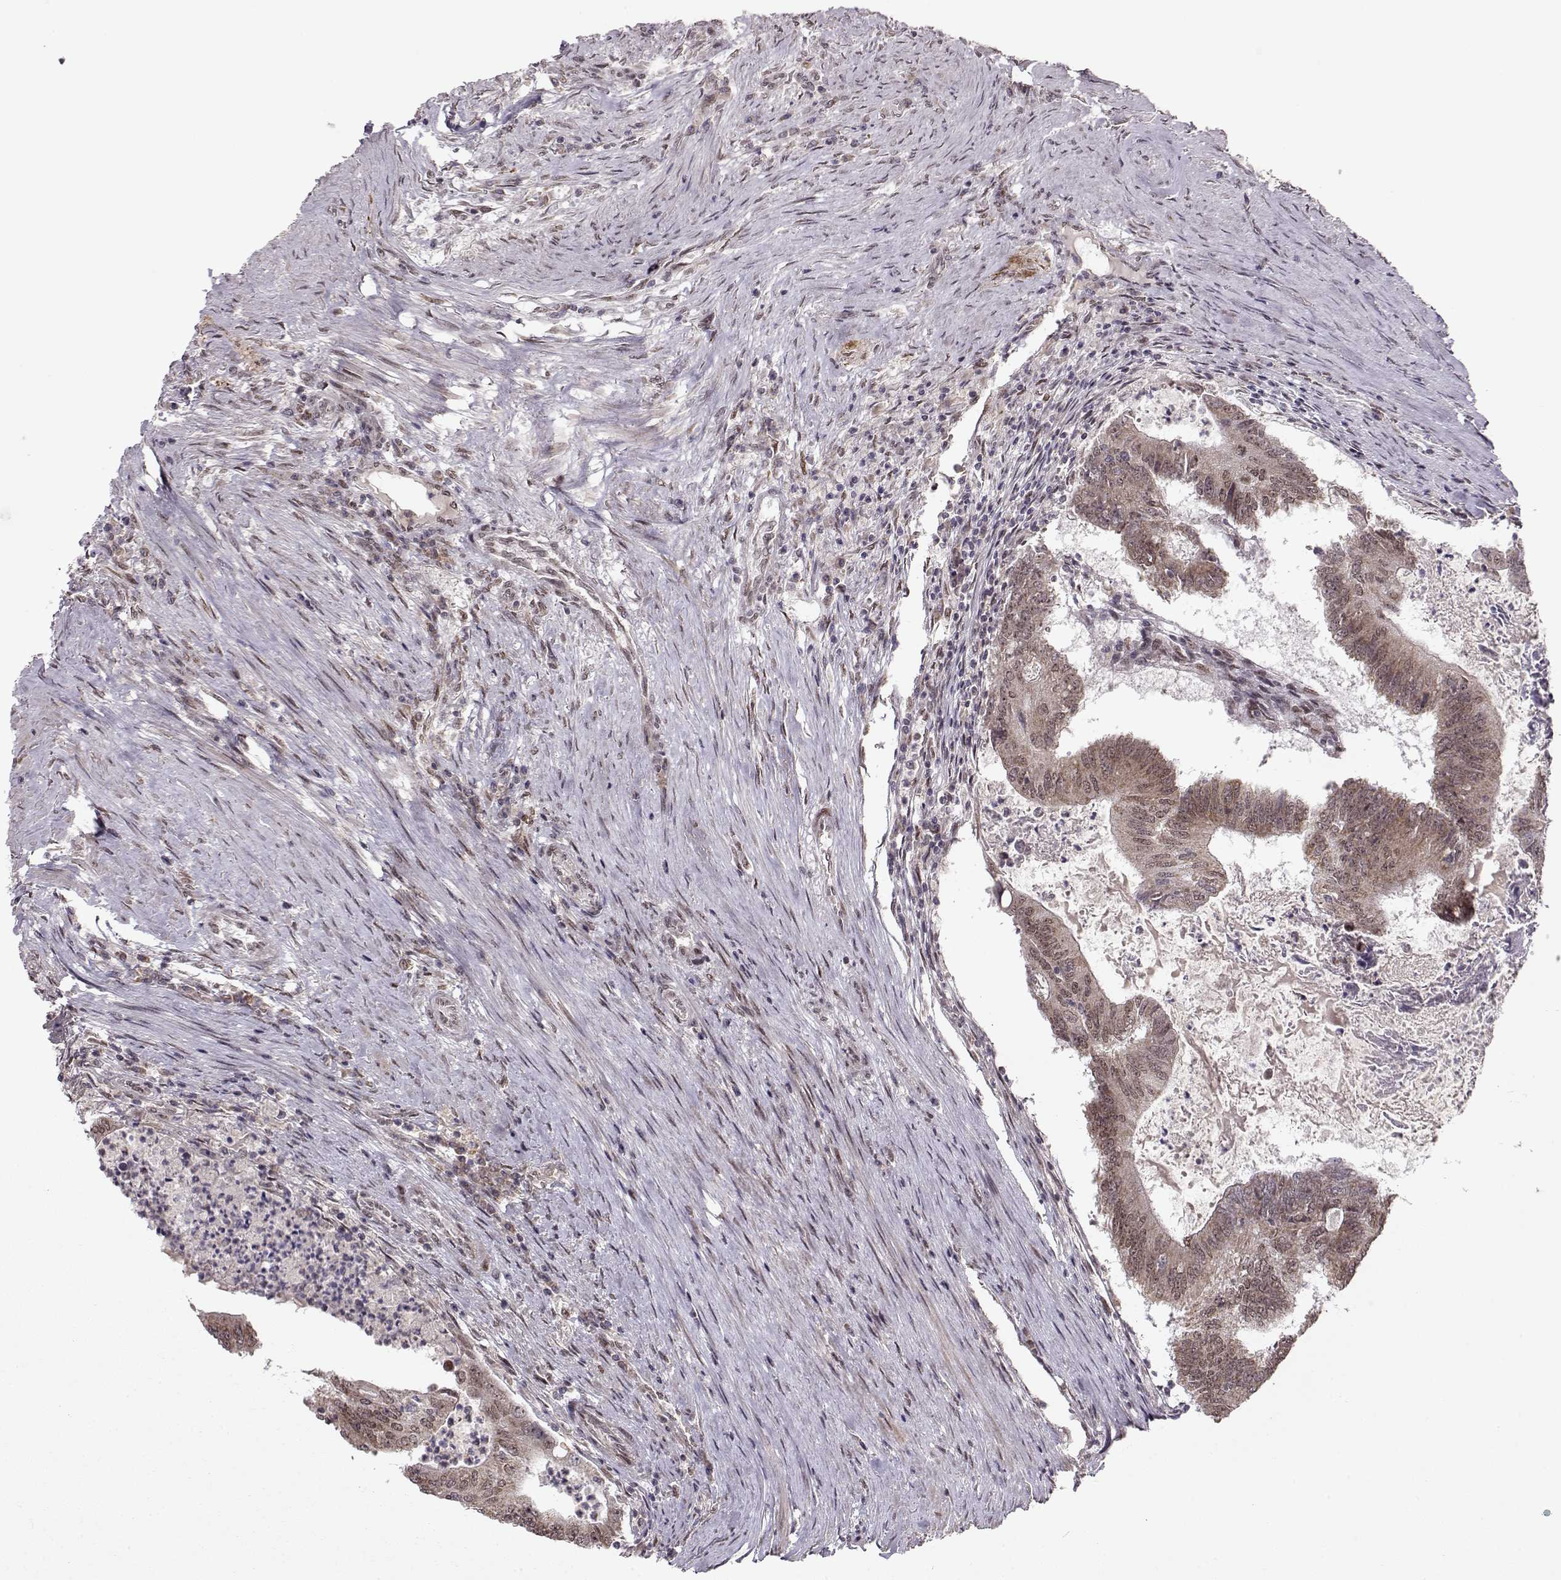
{"staining": {"intensity": "moderate", "quantity": ">75%", "location": "cytoplasmic/membranous"}, "tissue": "colorectal cancer", "cell_type": "Tumor cells", "image_type": "cancer", "snomed": [{"axis": "morphology", "description": "Adenocarcinoma, NOS"}, {"axis": "topography", "description": "Colon"}], "caption": "Immunohistochemistry (DAB (3,3'-diaminobenzidine)) staining of human colorectal cancer (adenocarcinoma) demonstrates moderate cytoplasmic/membranous protein positivity in about >75% of tumor cells.", "gene": "RAI1", "patient": {"sex": "female", "age": 70}}